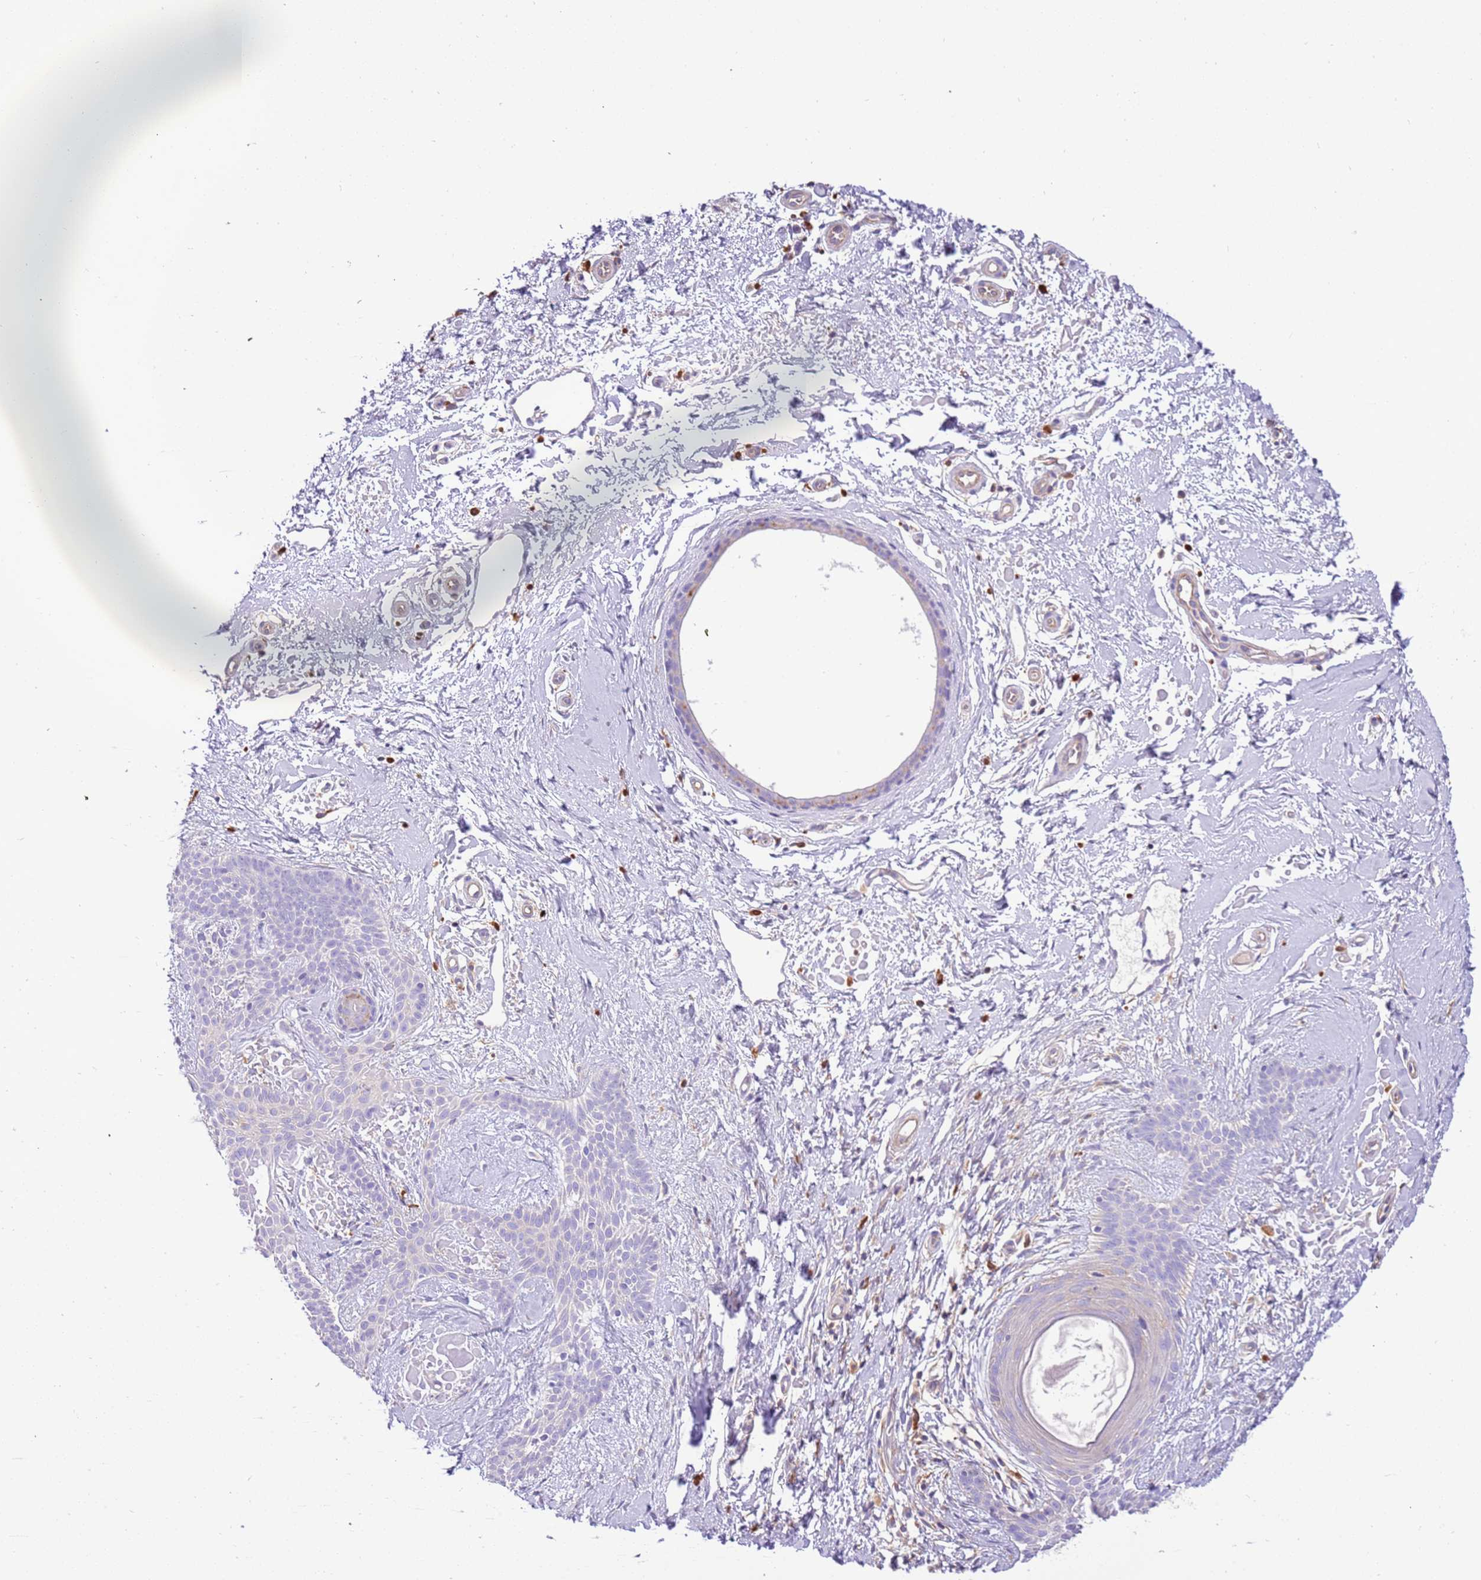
{"staining": {"intensity": "negative", "quantity": "none", "location": "none"}, "tissue": "skin cancer", "cell_type": "Tumor cells", "image_type": "cancer", "snomed": [{"axis": "morphology", "description": "Basal cell carcinoma"}, {"axis": "topography", "description": "Skin"}], "caption": "This is an IHC image of basal cell carcinoma (skin). There is no positivity in tumor cells.", "gene": "NAALADL1", "patient": {"sex": "male", "age": 78}}